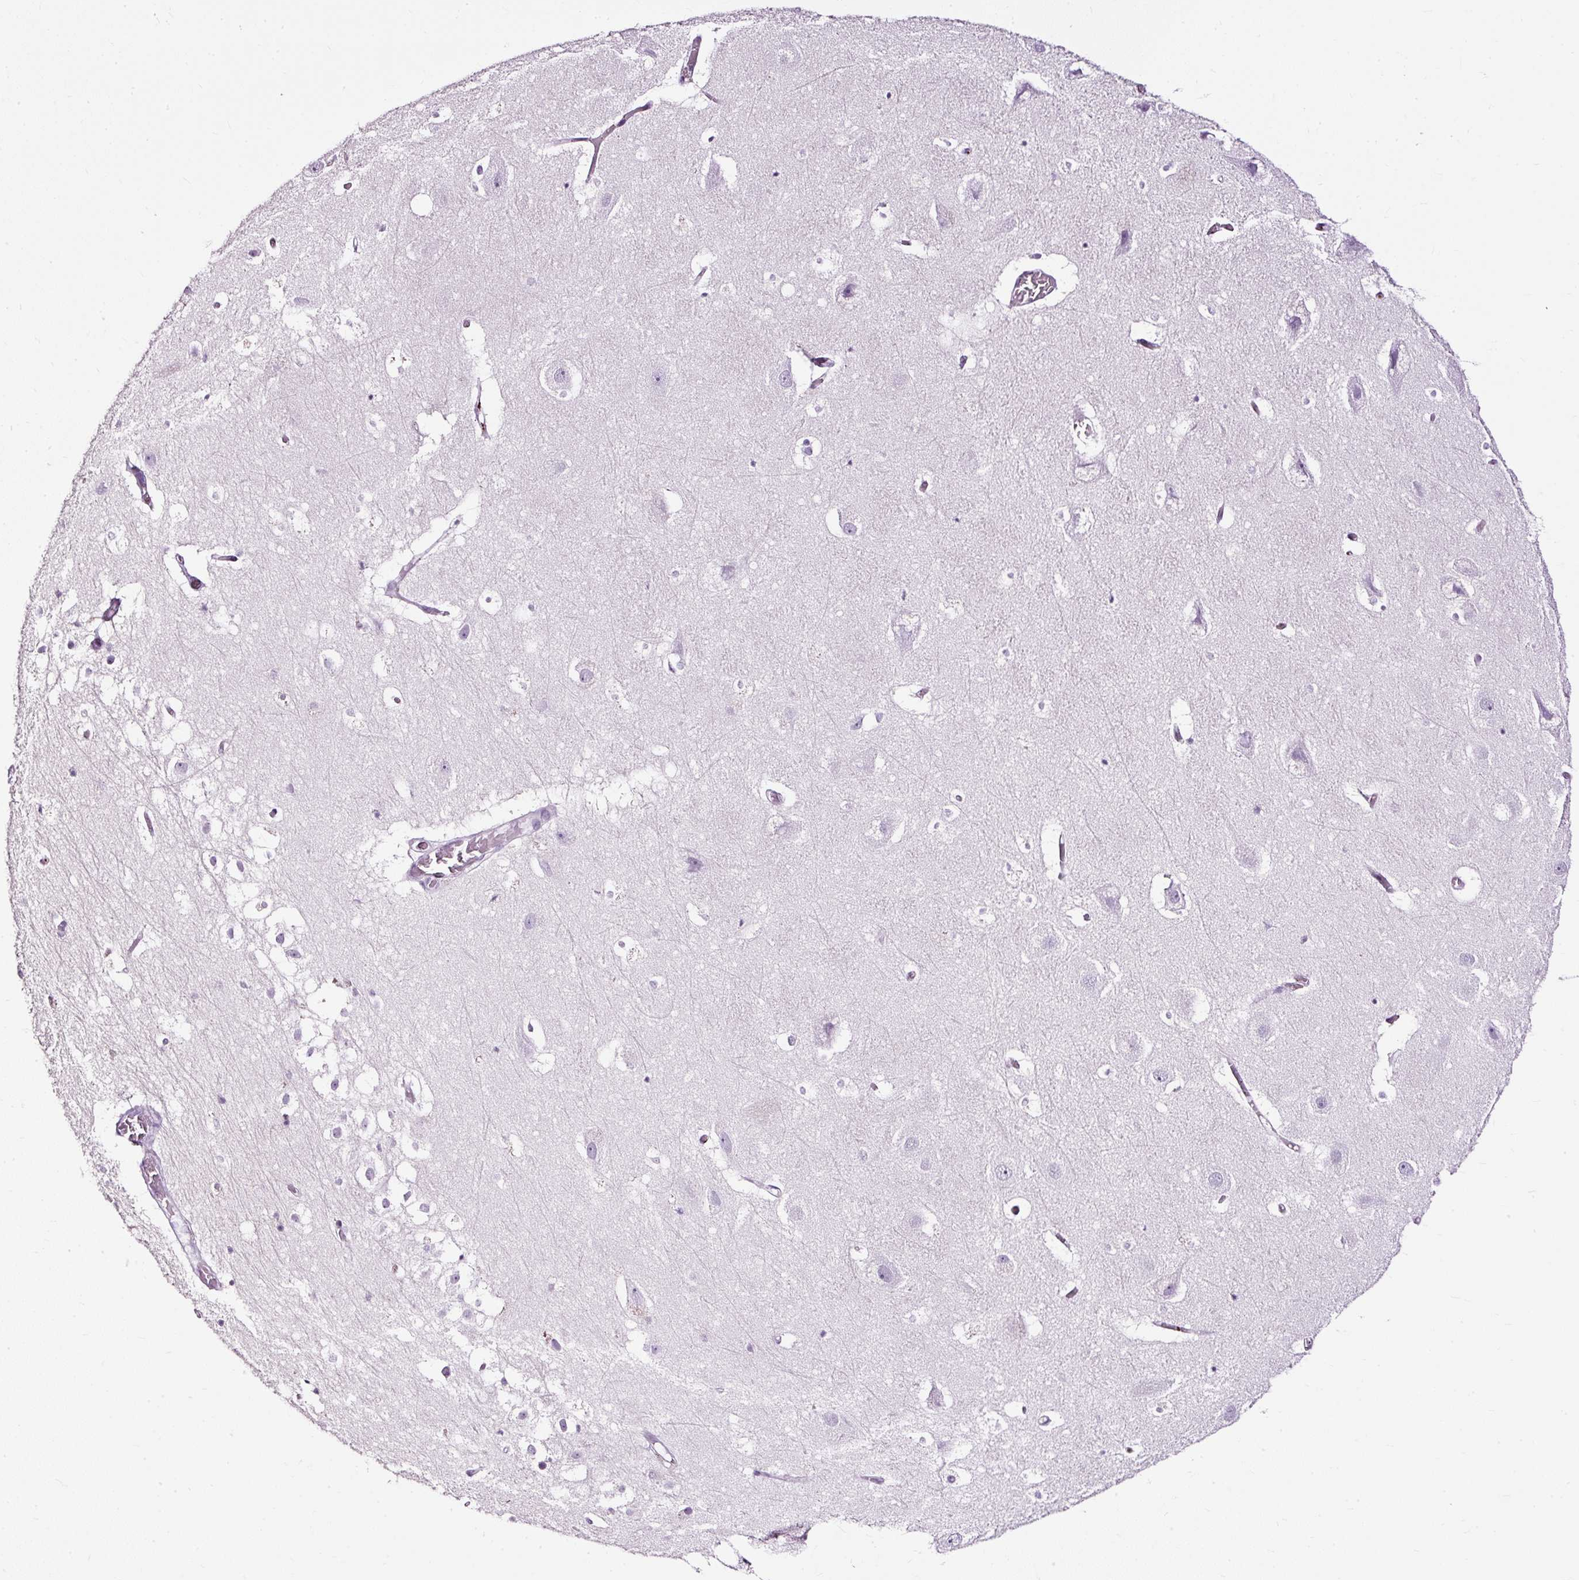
{"staining": {"intensity": "negative", "quantity": "none", "location": "none"}, "tissue": "hippocampus", "cell_type": "Glial cells", "image_type": "normal", "snomed": [{"axis": "morphology", "description": "Normal tissue, NOS"}, {"axis": "topography", "description": "Hippocampus"}], "caption": "This is an immunohistochemistry image of unremarkable hippocampus. There is no positivity in glial cells.", "gene": "PDE6B", "patient": {"sex": "female", "age": 52}}